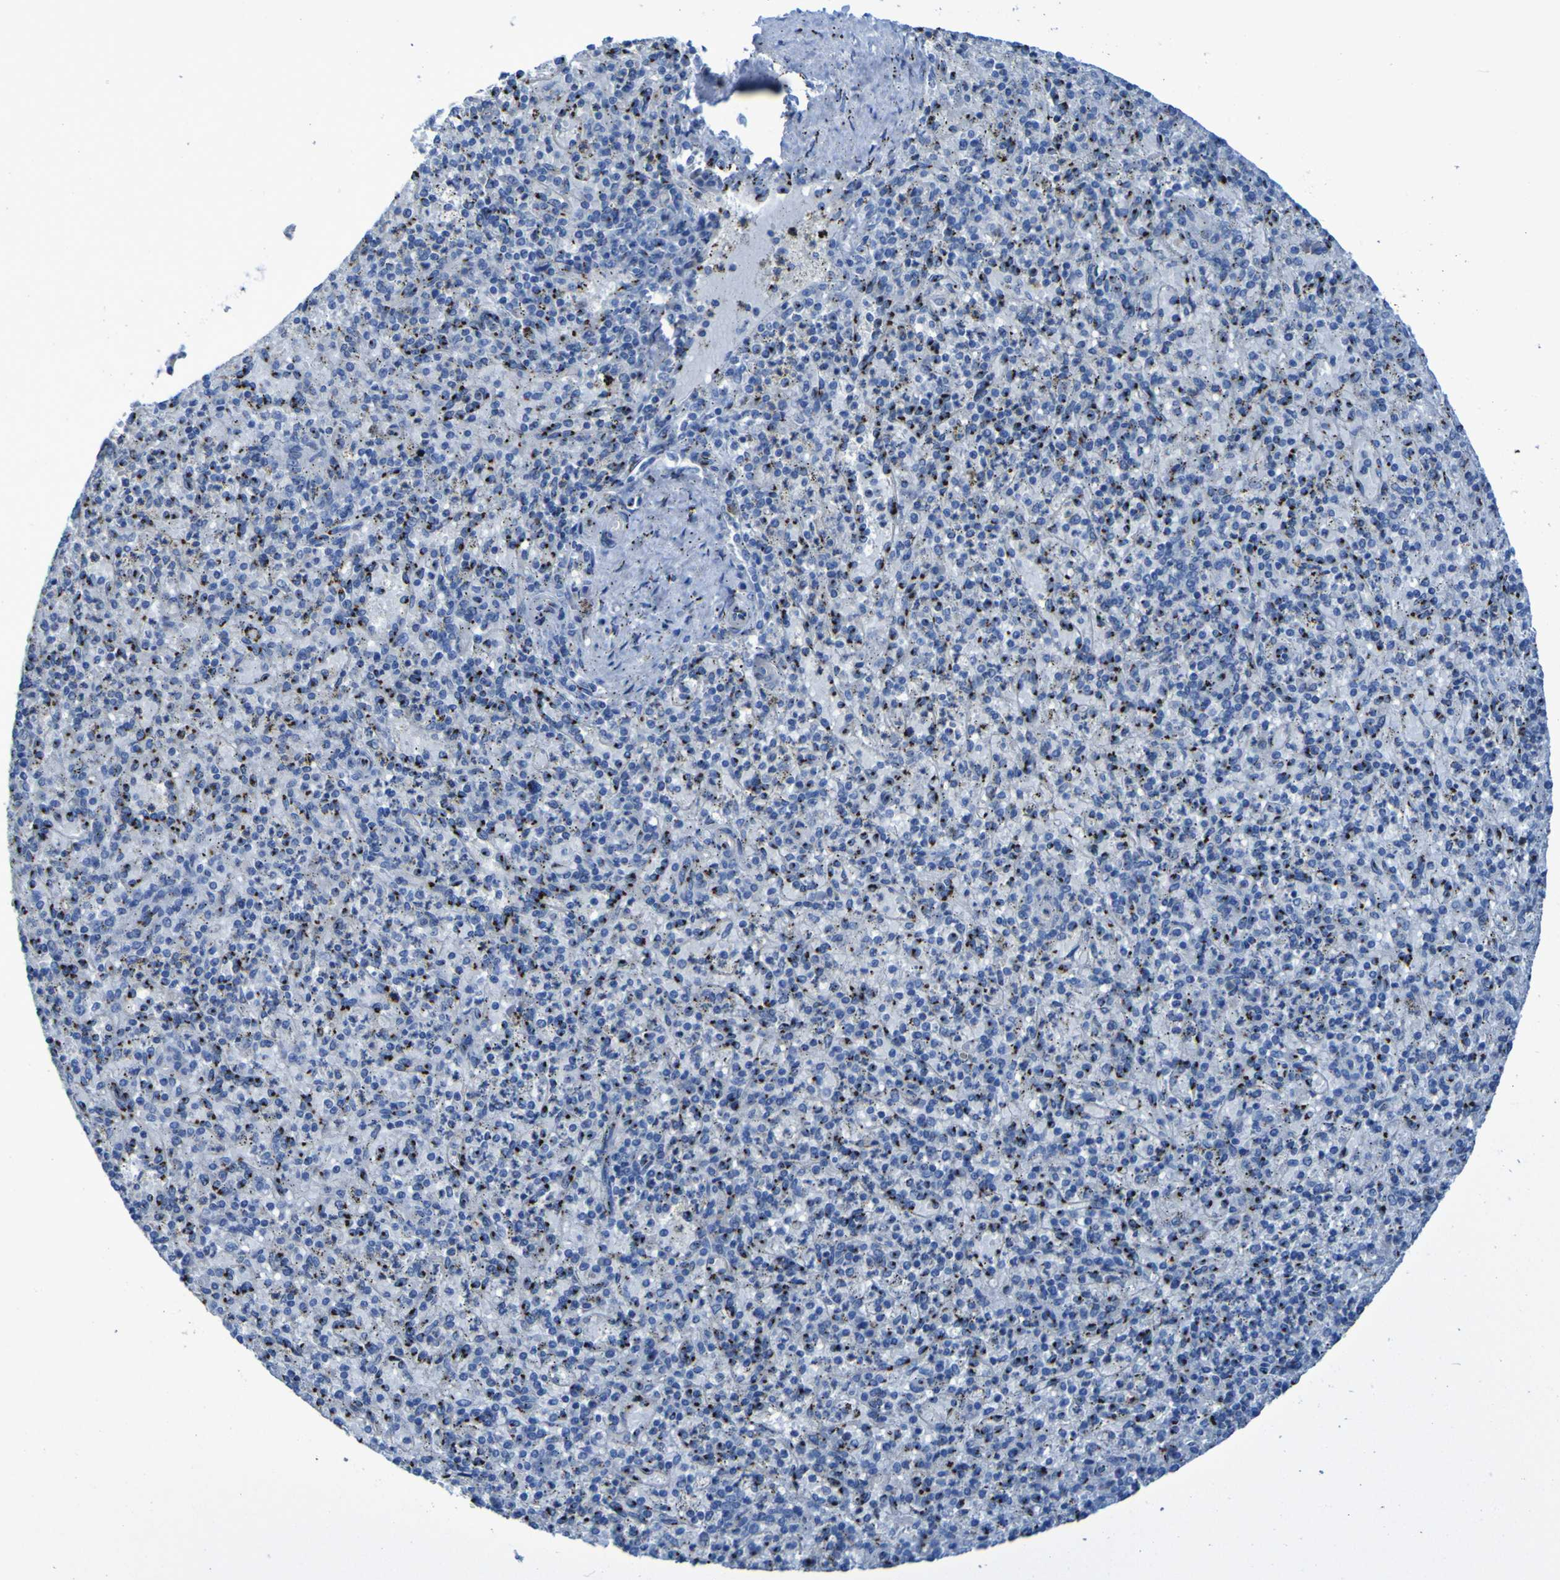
{"staining": {"intensity": "strong", "quantity": "25%-75%", "location": "cytoplasmic/membranous"}, "tissue": "spleen", "cell_type": "Cells in red pulp", "image_type": "normal", "snomed": [{"axis": "morphology", "description": "Normal tissue, NOS"}, {"axis": "topography", "description": "Spleen"}], "caption": "IHC histopathology image of benign human spleen stained for a protein (brown), which reveals high levels of strong cytoplasmic/membranous positivity in about 25%-75% of cells in red pulp.", "gene": "GOLM1", "patient": {"sex": "male", "age": 72}}